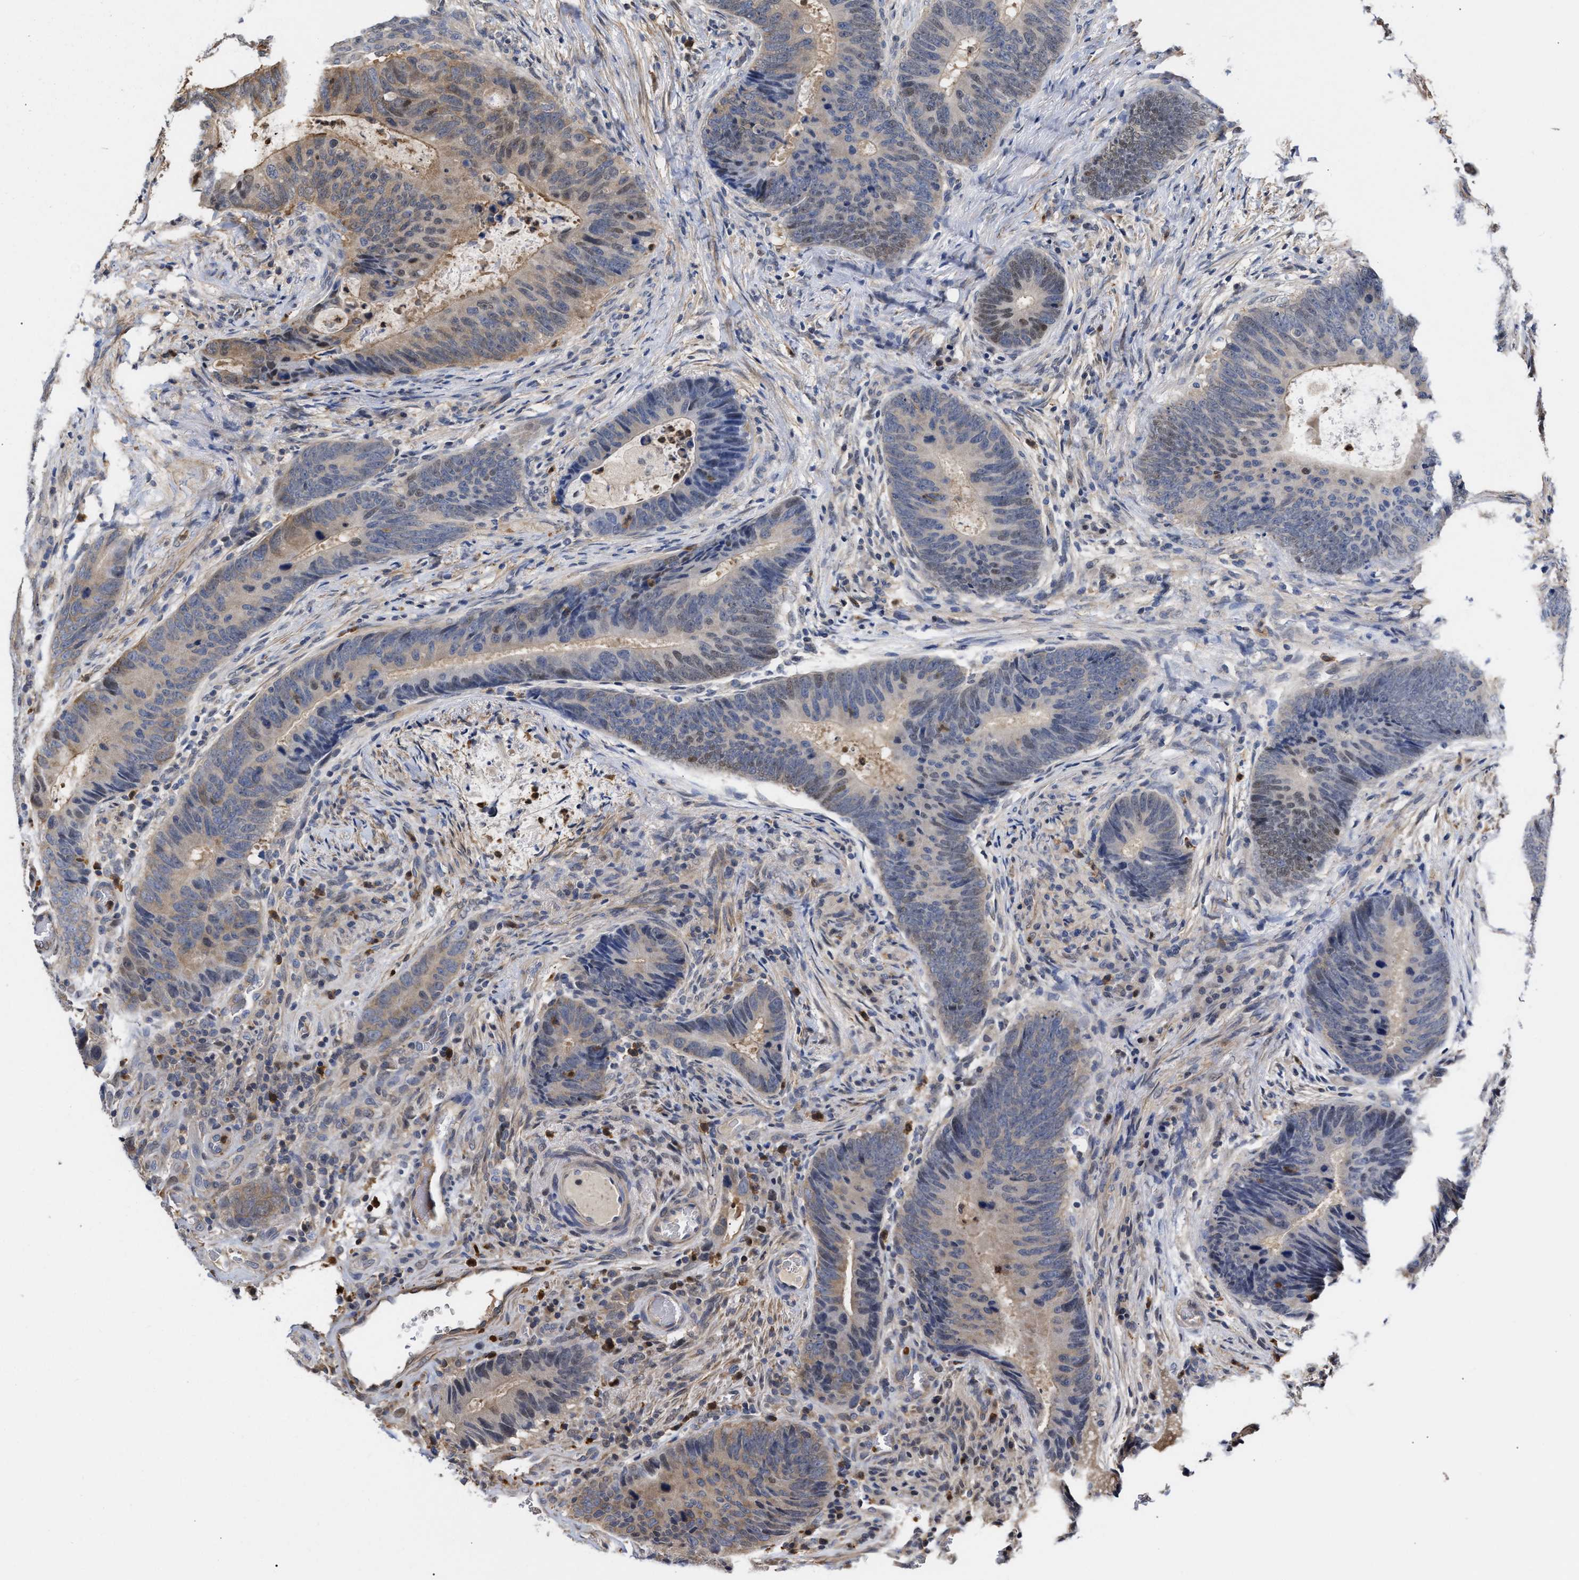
{"staining": {"intensity": "weak", "quantity": "25%-75%", "location": "cytoplasmic/membranous"}, "tissue": "colorectal cancer", "cell_type": "Tumor cells", "image_type": "cancer", "snomed": [{"axis": "morphology", "description": "Adenocarcinoma, NOS"}, {"axis": "topography", "description": "Colon"}], "caption": "Colorectal cancer stained for a protein (brown) displays weak cytoplasmic/membranous positive positivity in about 25%-75% of tumor cells.", "gene": "KLHDC1", "patient": {"sex": "male", "age": 56}}